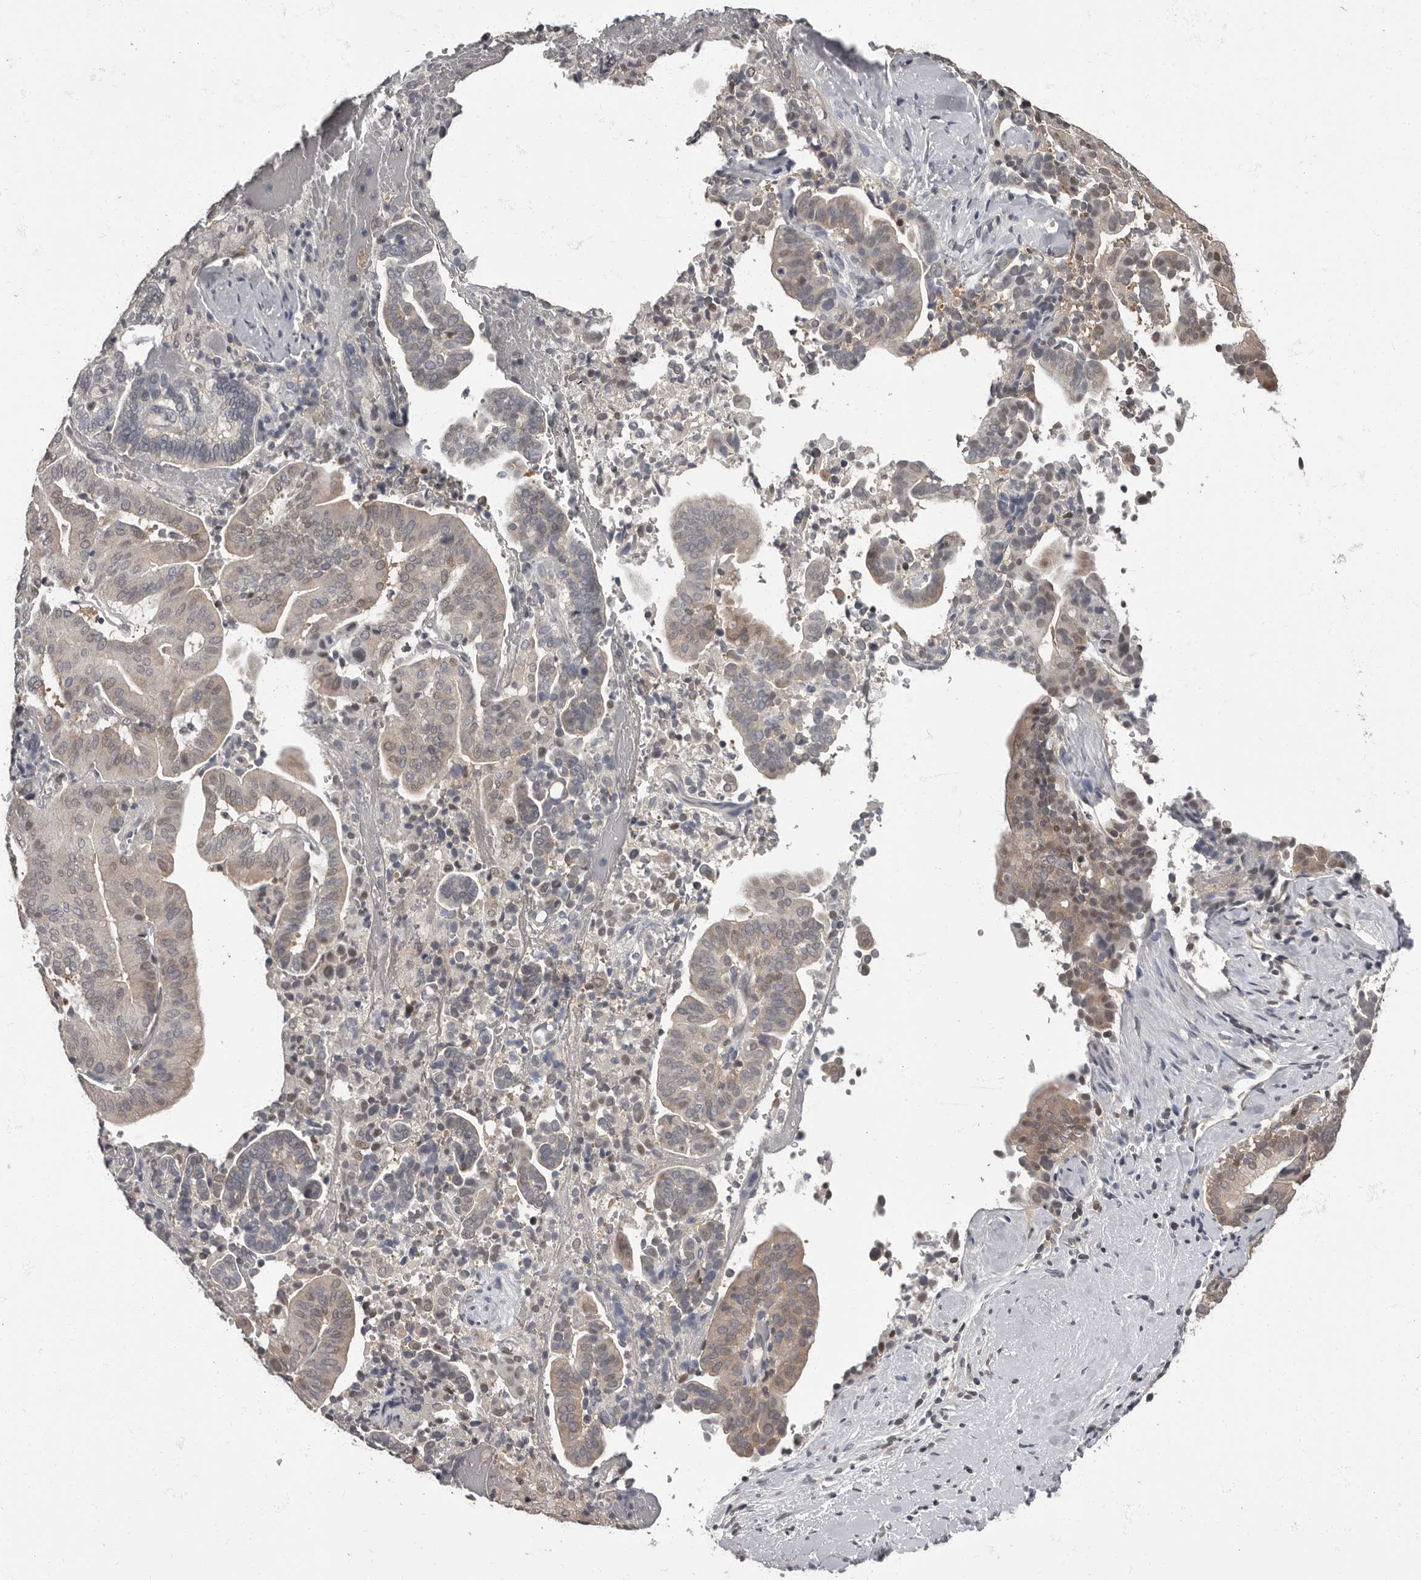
{"staining": {"intensity": "weak", "quantity": "25%-75%", "location": "cytoplasmic/membranous,nuclear"}, "tissue": "liver cancer", "cell_type": "Tumor cells", "image_type": "cancer", "snomed": [{"axis": "morphology", "description": "Cholangiocarcinoma"}, {"axis": "topography", "description": "Liver"}], "caption": "This histopathology image displays IHC staining of human liver cancer (cholangiocarcinoma), with low weak cytoplasmic/membranous and nuclear staining in approximately 25%-75% of tumor cells.", "gene": "C1orf50", "patient": {"sex": "female", "age": 75}}